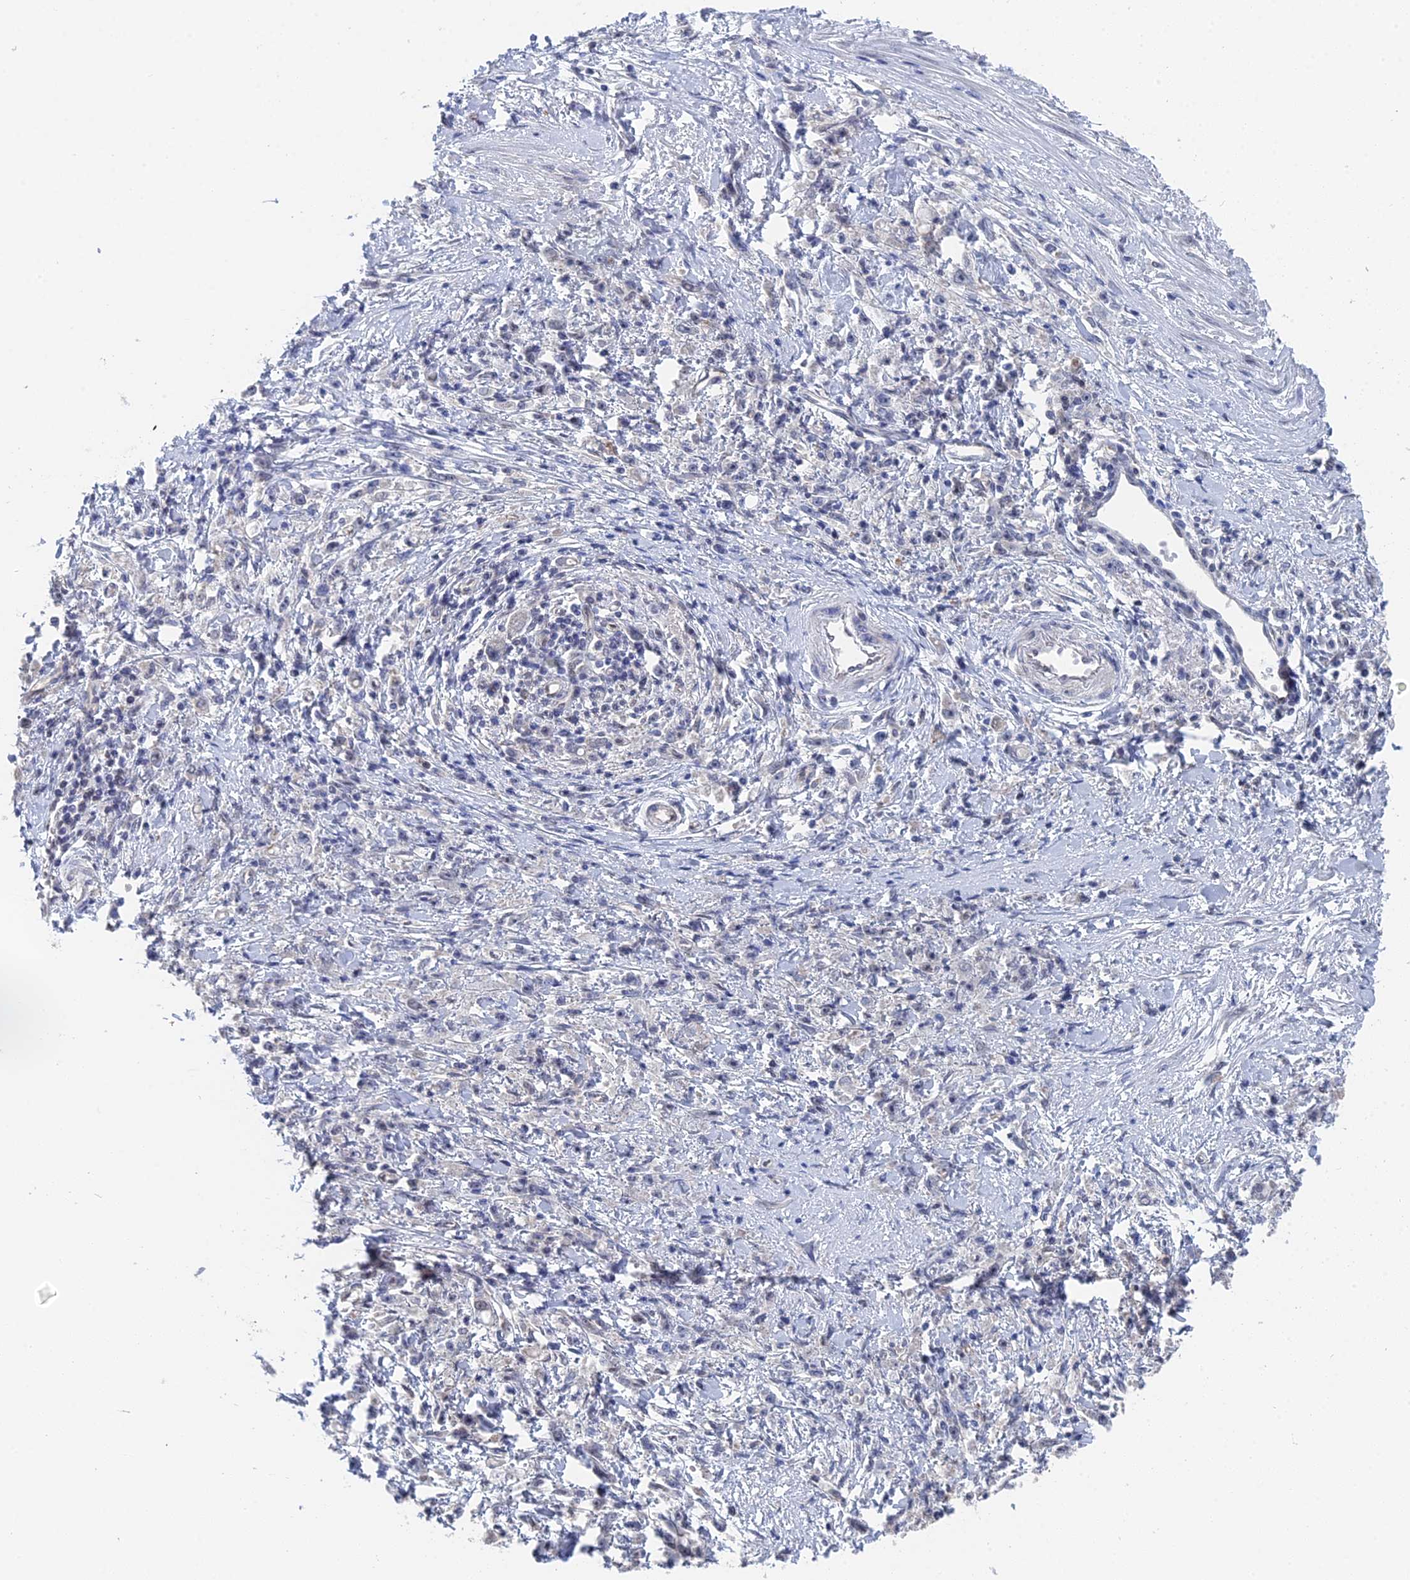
{"staining": {"intensity": "negative", "quantity": "none", "location": "none"}, "tissue": "stomach cancer", "cell_type": "Tumor cells", "image_type": "cancer", "snomed": [{"axis": "morphology", "description": "Adenocarcinoma, NOS"}, {"axis": "topography", "description": "Stomach"}], "caption": "There is no significant positivity in tumor cells of adenocarcinoma (stomach).", "gene": "TSSC4", "patient": {"sex": "female", "age": 59}}